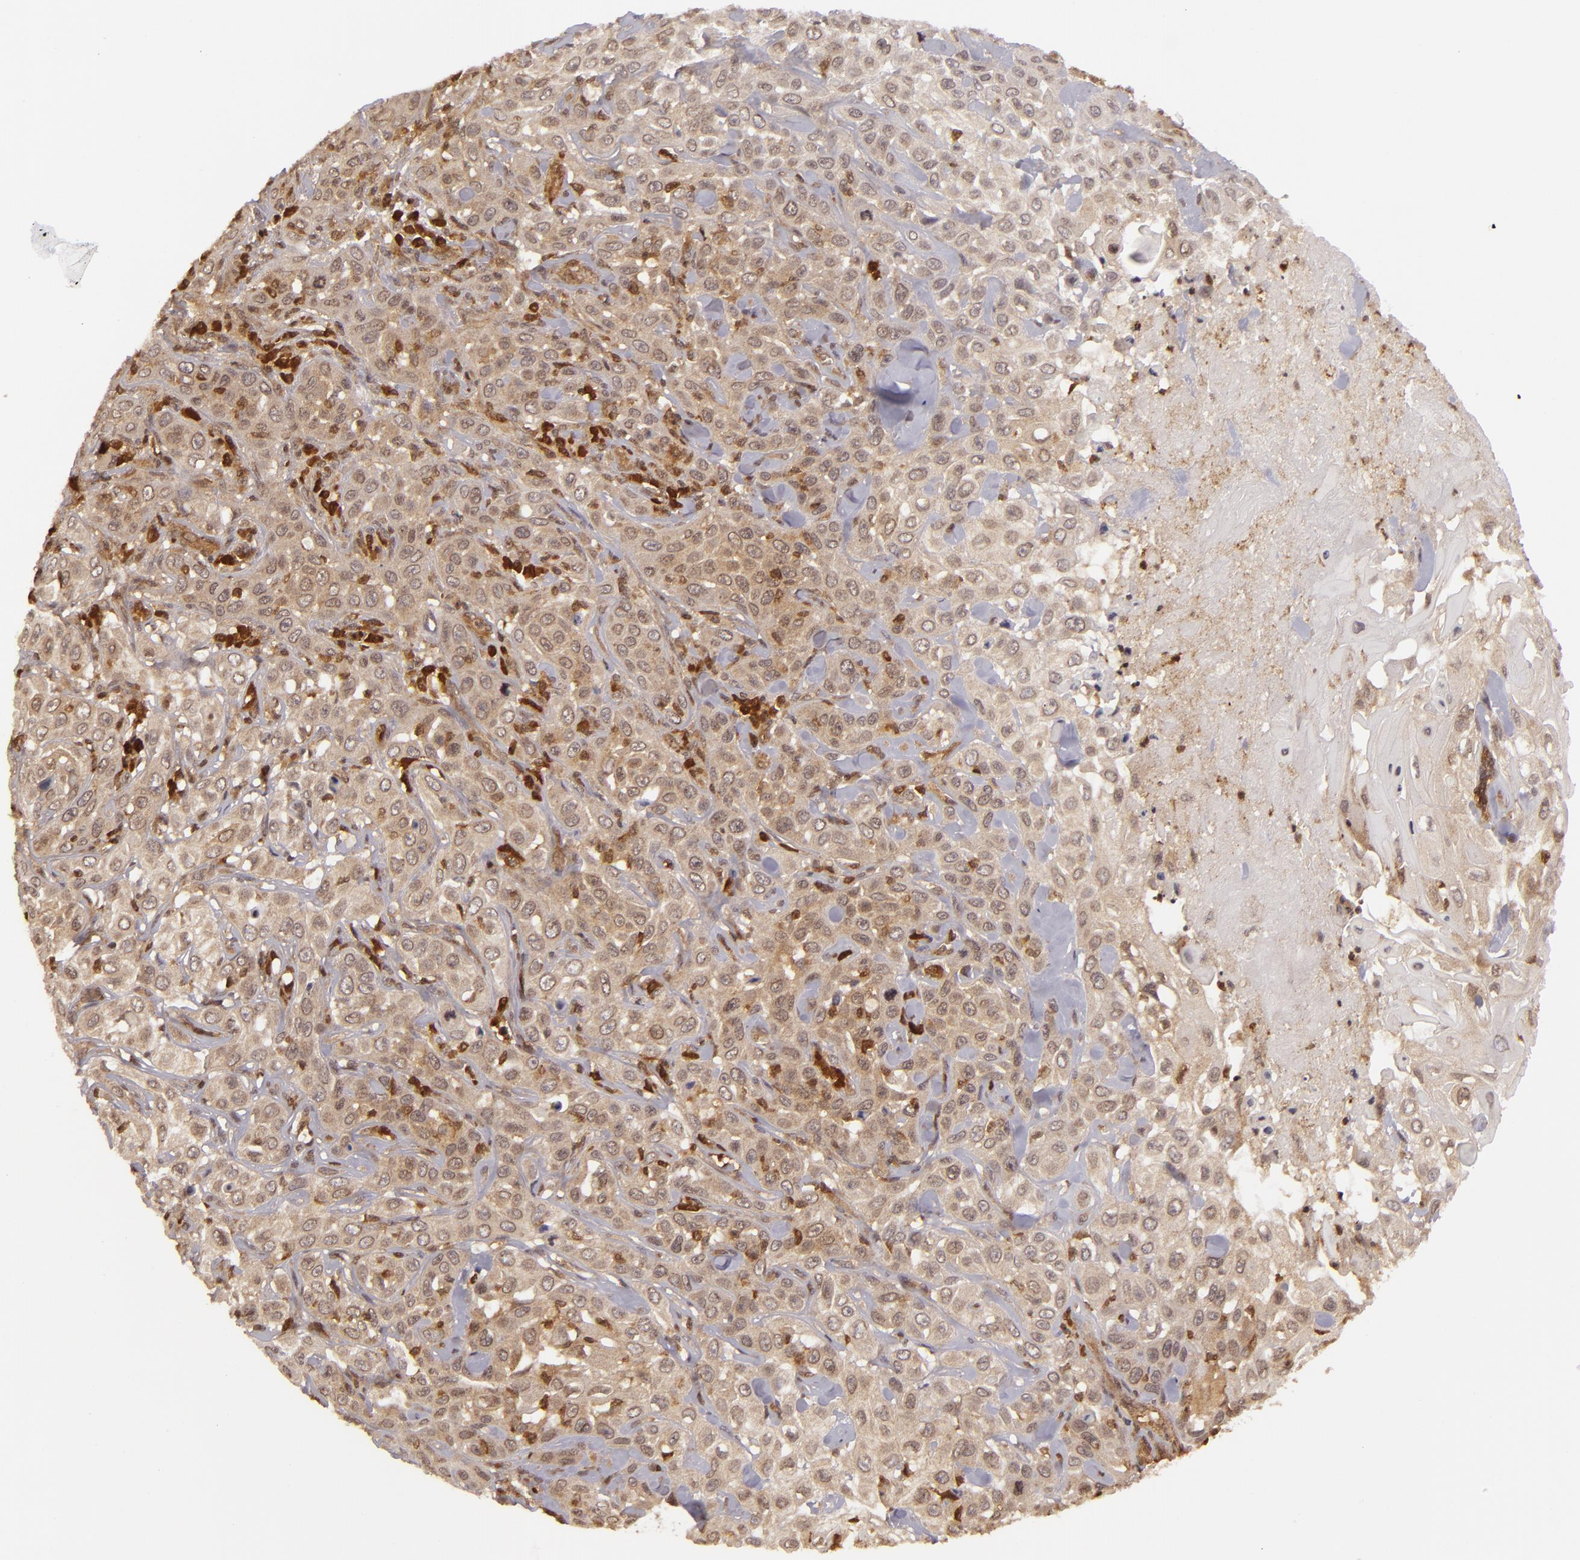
{"staining": {"intensity": "moderate", "quantity": ">75%", "location": "cytoplasmic/membranous,nuclear"}, "tissue": "skin cancer", "cell_type": "Tumor cells", "image_type": "cancer", "snomed": [{"axis": "morphology", "description": "Squamous cell carcinoma, NOS"}, {"axis": "topography", "description": "Skin"}], "caption": "DAB immunohistochemical staining of skin cancer demonstrates moderate cytoplasmic/membranous and nuclear protein expression in approximately >75% of tumor cells.", "gene": "ZBTB33", "patient": {"sex": "male", "age": 84}}